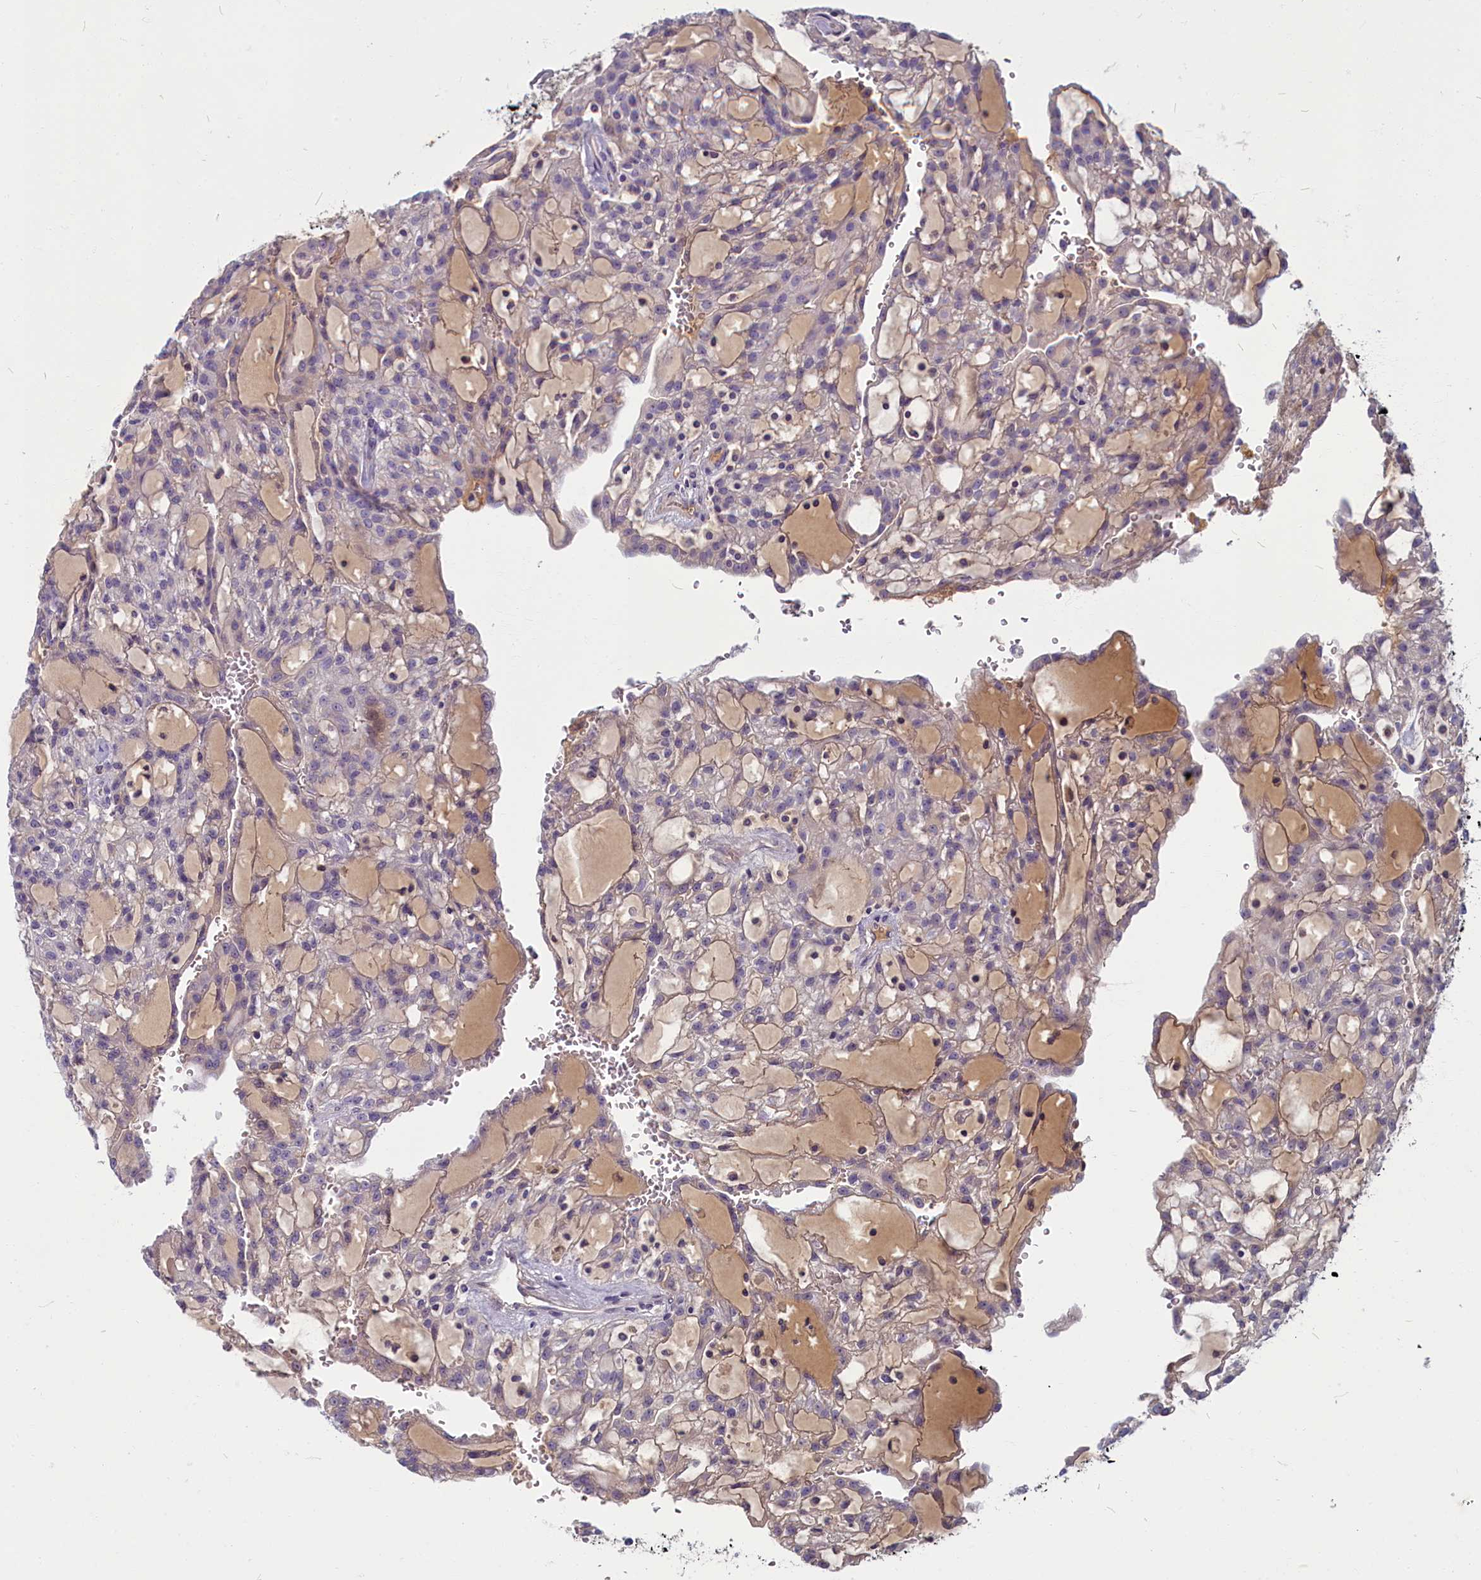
{"staining": {"intensity": "weak", "quantity": "<25%", "location": "cytoplasmic/membranous"}, "tissue": "renal cancer", "cell_type": "Tumor cells", "image_type": "cancer", "snomed": [{"axis": "morphology", "description": "Adenocarcinoma, NOS"}, {"axis": "topography", "description": "Kidney"}], "caption": "Adenocarcinoma (renal) was stained to show a protein in brown. There is no significant positivity in tumor cells.", "gene": "SV2C", "patient": {"sex": "male", "age": 63}}